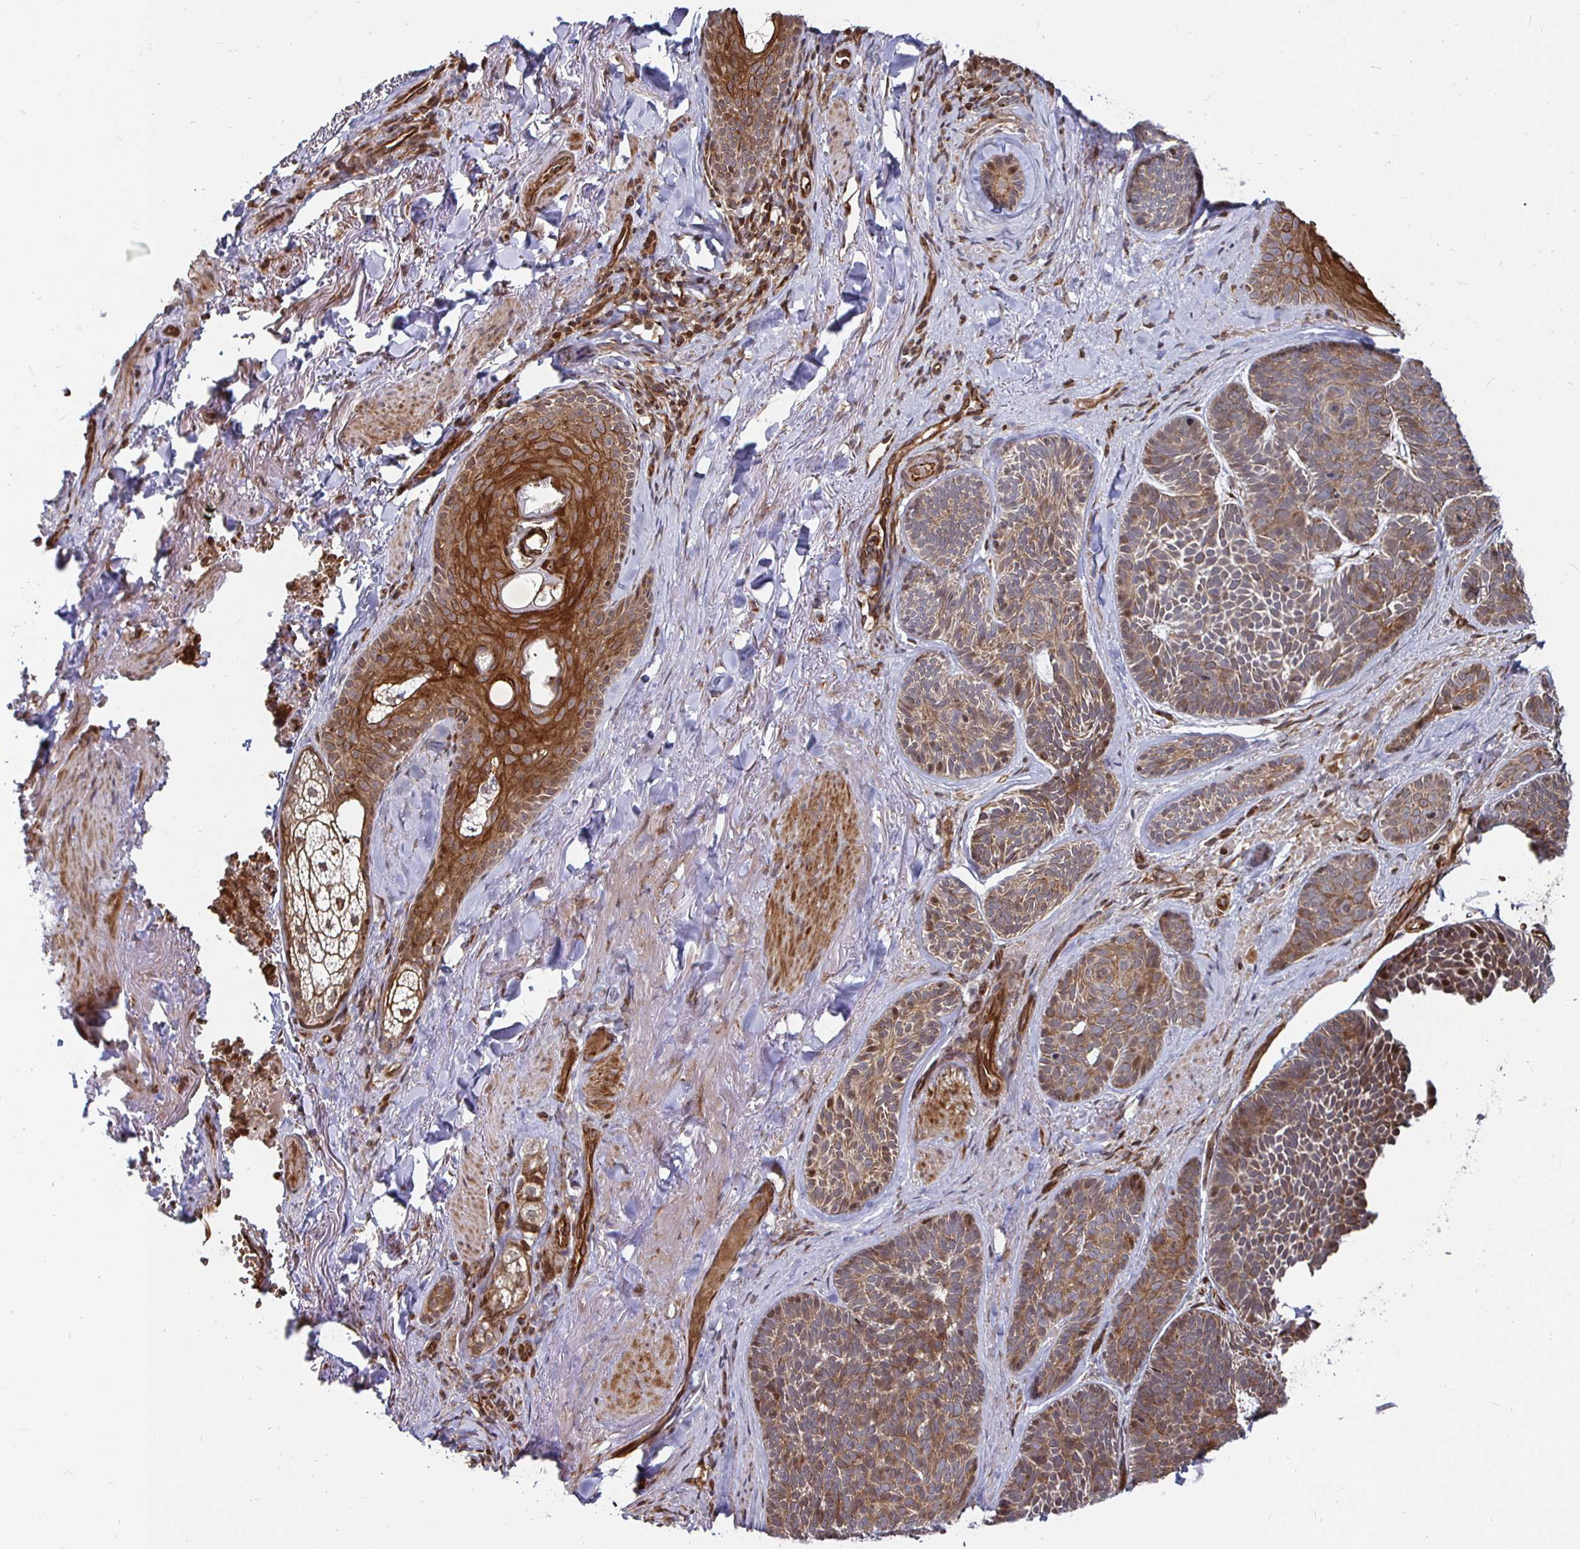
{"staining": {"intensity": "moderate", "quantity": ">75%", "location": "cytoplasmic/membranous"}, "tissue": "skin cancer", "cell_type": "Tumor cells", "image_type": "cancer", "snomed": [{"axis": "morphology", "description": "Basal cell carcinoma"}, {"axis": "topography", "description": "Skin"}], "caption": "The micrograph displays a brown stain indicating the presence of a protein in the cytoplasmic/membranous of tumor cells in skin cancer (basal cell carcinoma).", "gene": "TBKBP1", "patient": {"sex": "male", "age": 81}}